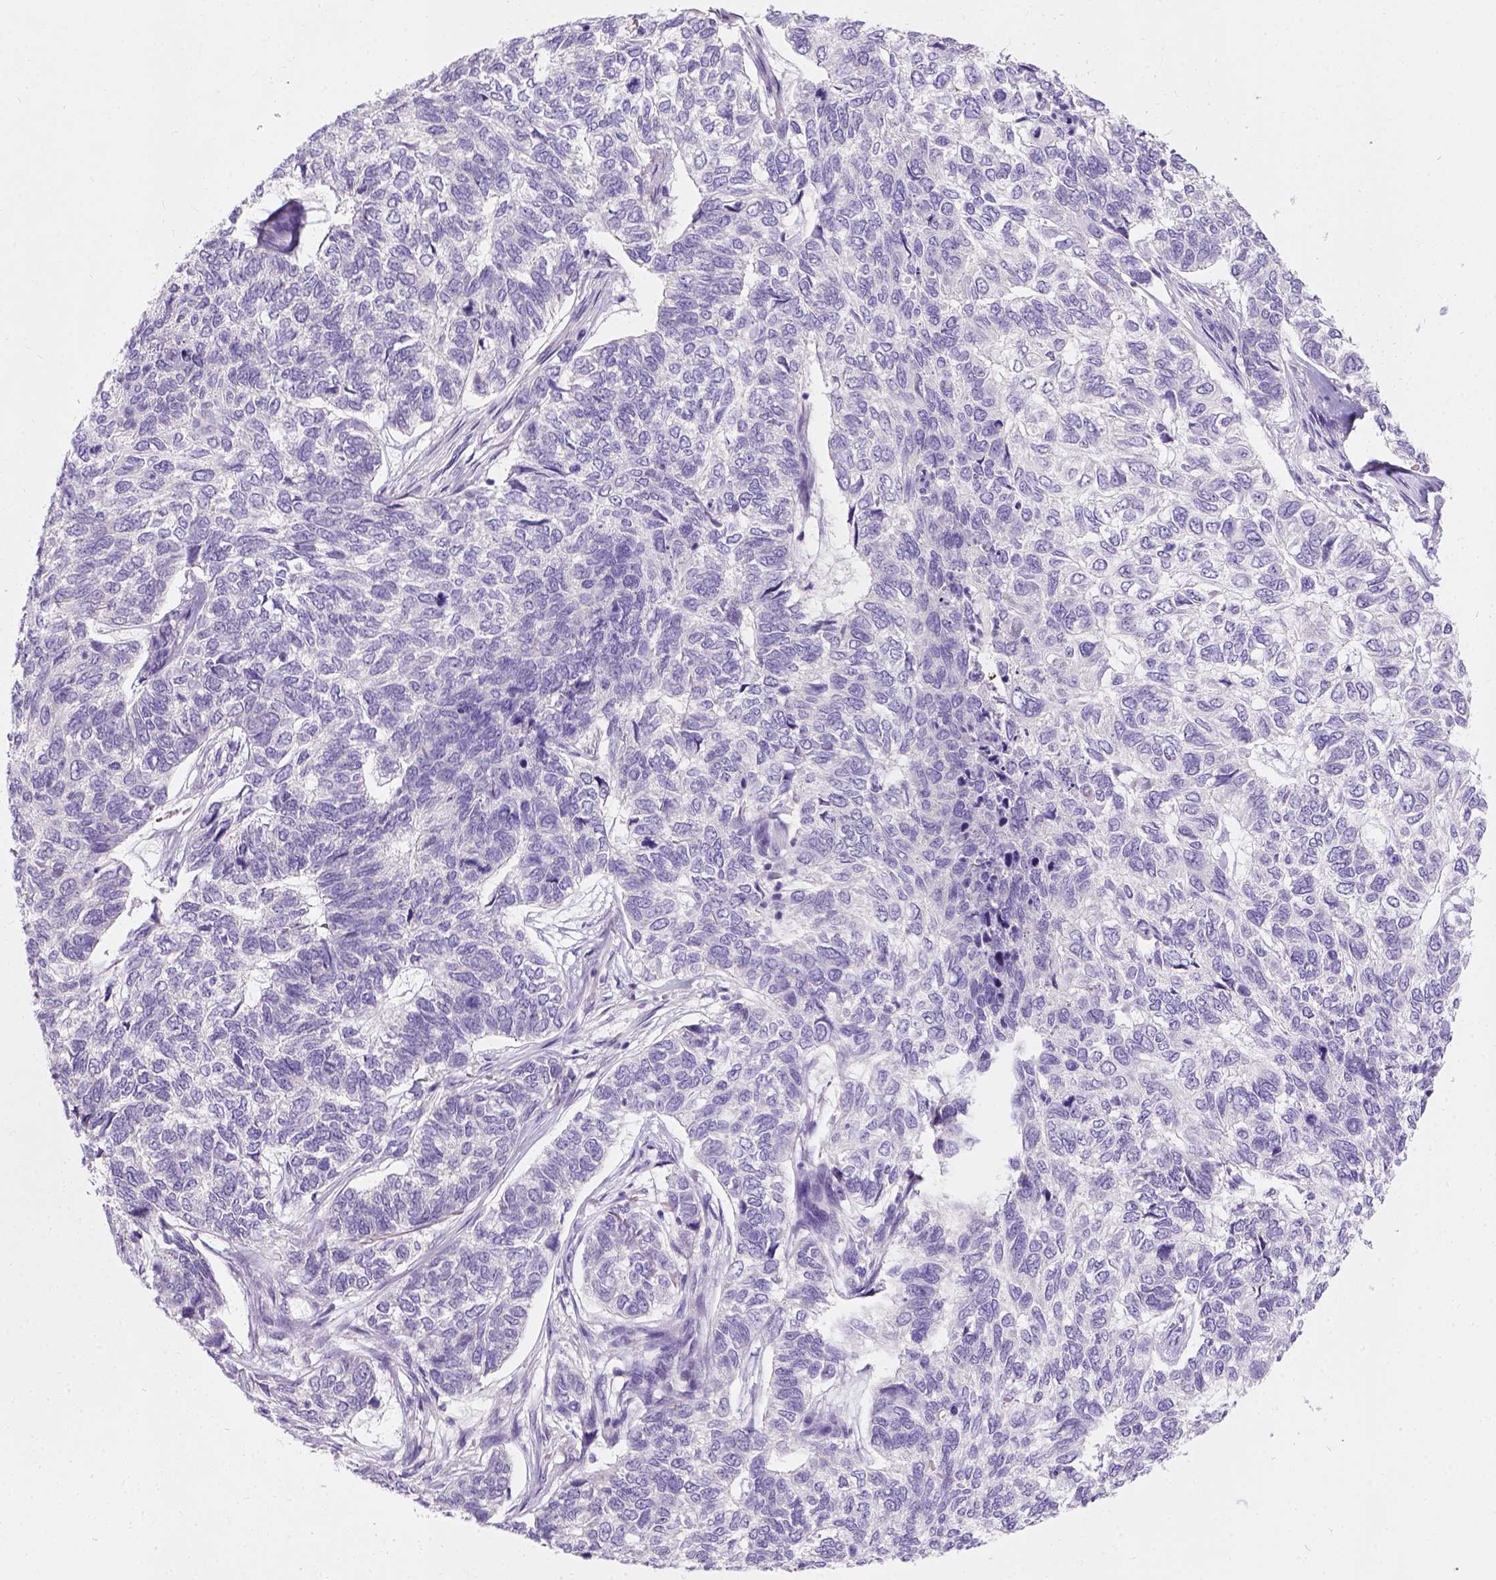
{"staining": {"intensity": "negative", "quantity": "none", "location": "none"}, "tissue": "skin cancer", "cell_type": "Tumor cells", "image_type": "cancer", "snomed": [{"axis": "morphology", "description": "Basal cell carcinoma"}, {"axis": "topography", "description": "Skin"}], "caption": "Immunohistochemistry (IHC) of human basal cell carcinoma (skin) demonstrates no staining in tumor cells.", "gene": "C20orf144", "patient": {"sex": "female", "age": 65}}